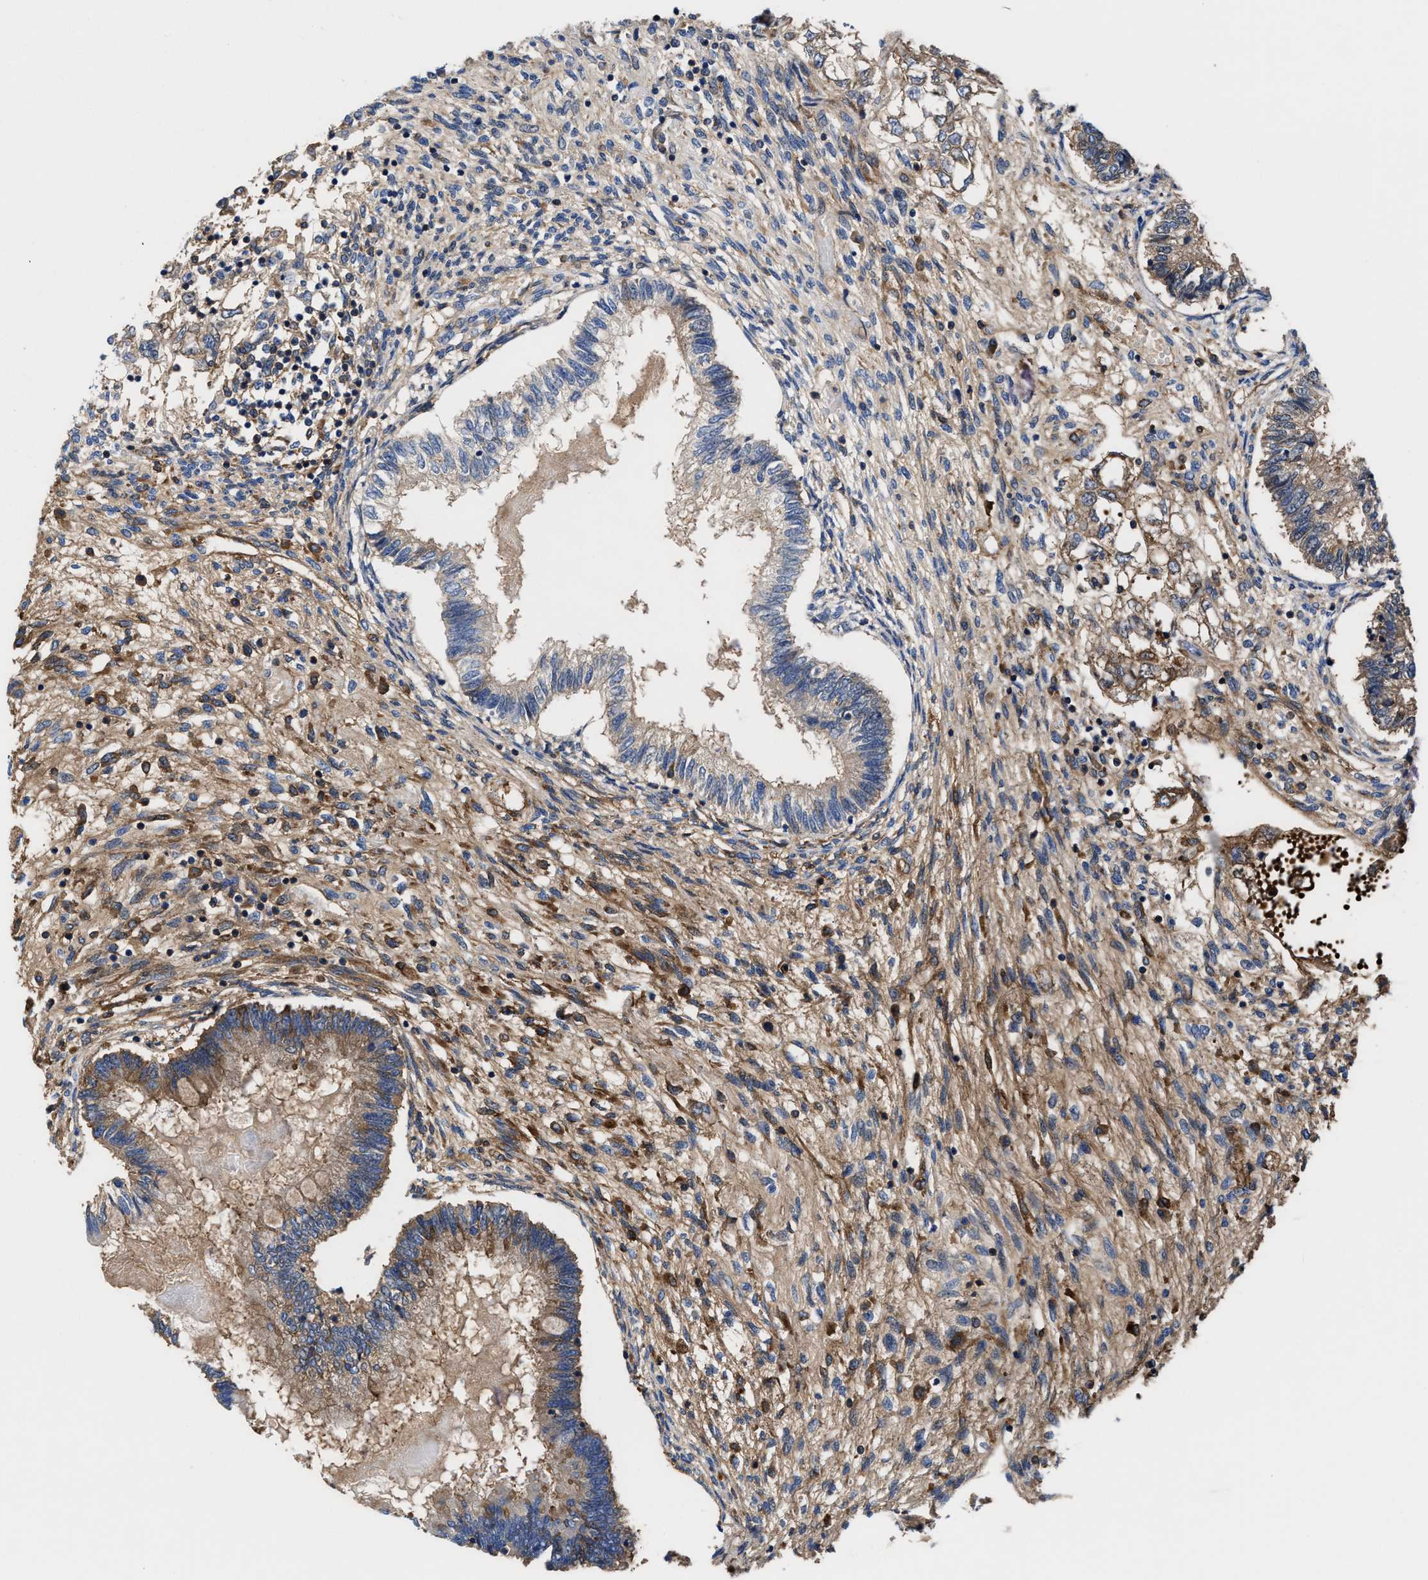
{"staining": {"intensity": "moderate", "quantity": ">75%", "location": "cytoplasmic/membranous"}, "tissue": "testis cancer", "cell_type": "Tumor cells", "image_type": "cancer", "snomed": [{"axis": "morphology", "description": "Seminoma, NOS"}, {"axis": "topography", "description": "Testis"}], "caption": "Immunohistochemistry (IHC) (DAB) staining of human testis cancer demonstrates moderate cytoplasmic/membranous protein expression in approximately >75% of tumor cells.", "gene": "DHRS13", "patient": {"sex": "male", "age": 28}}